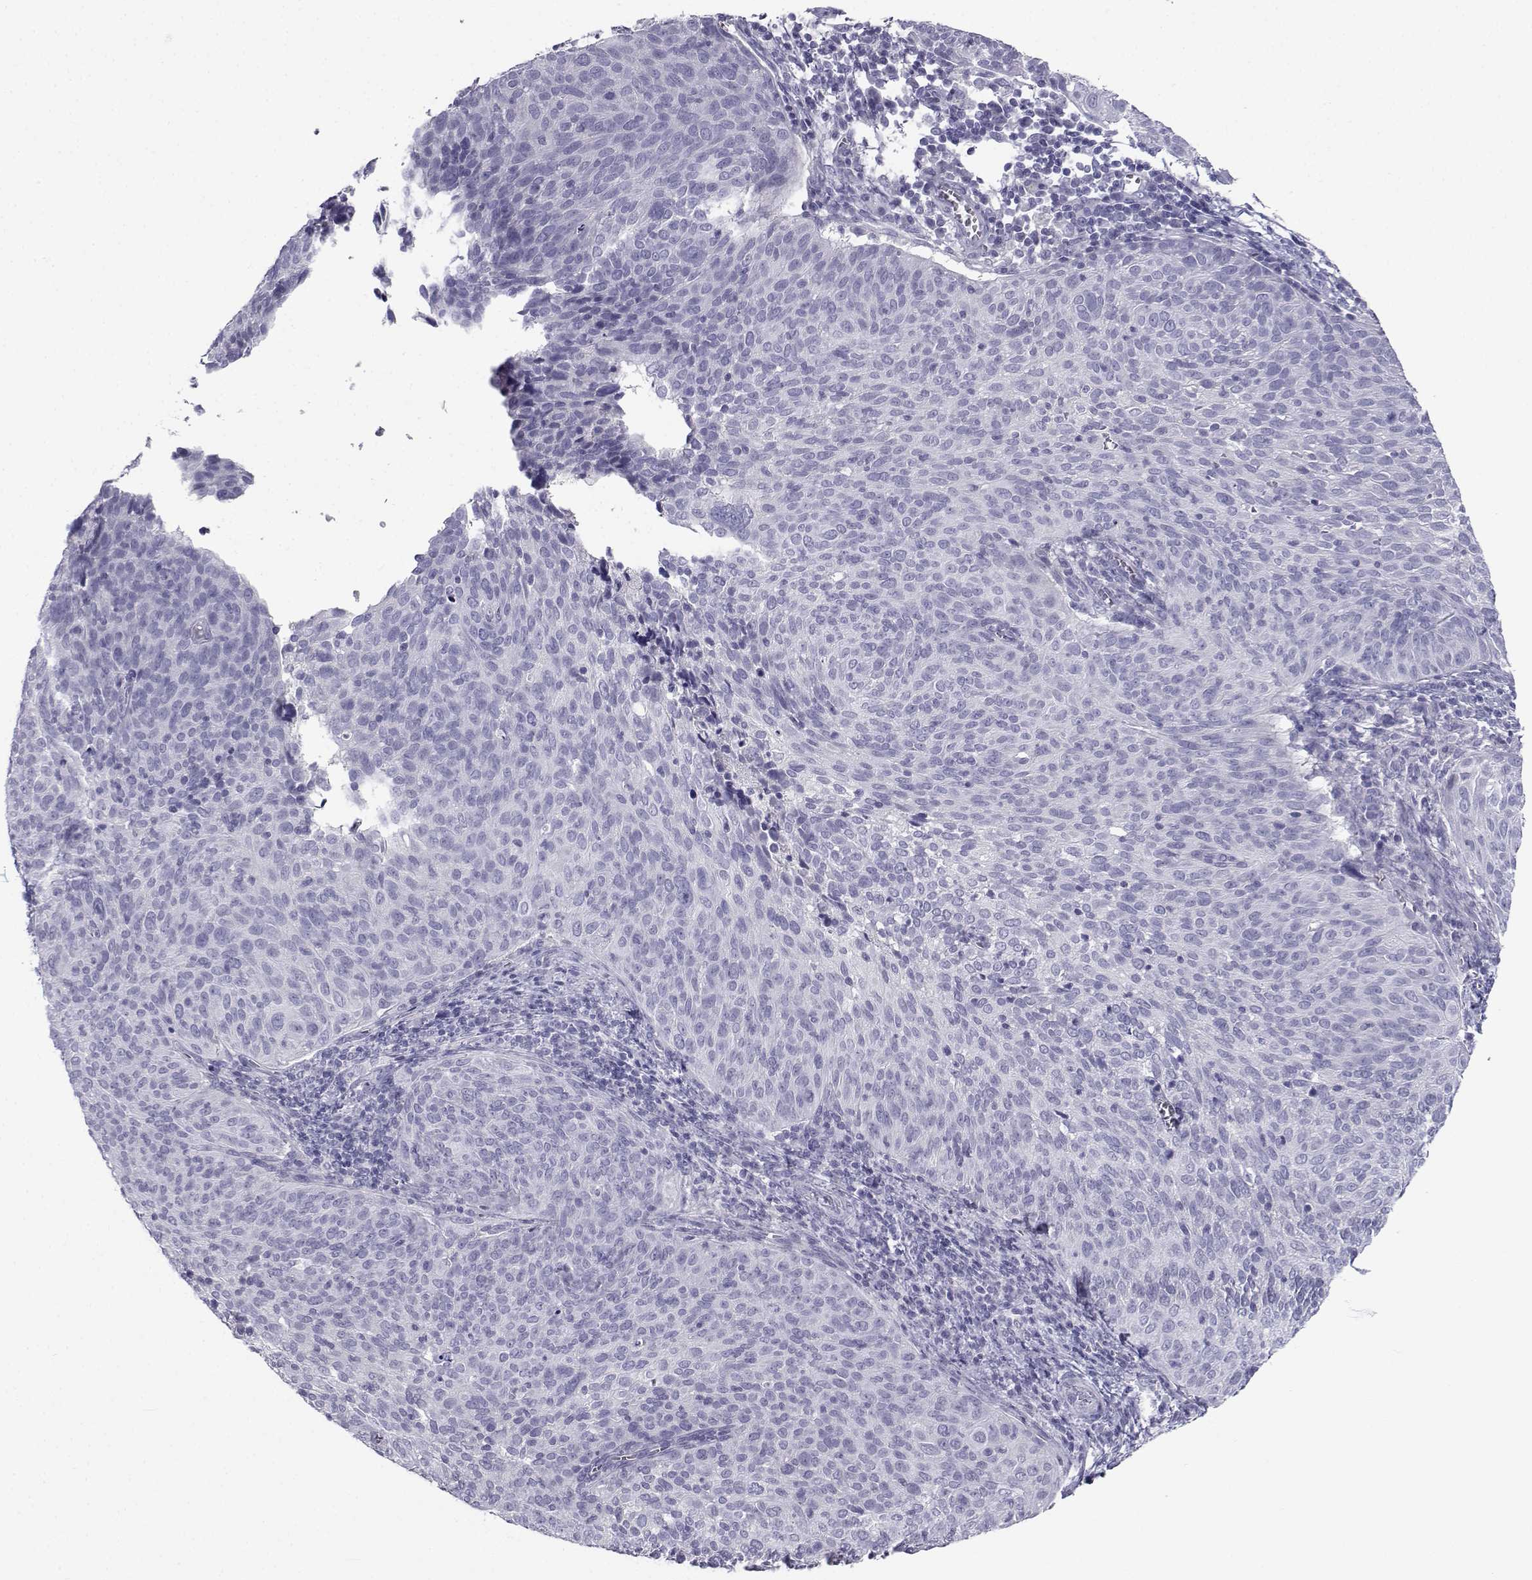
{"staining": {"intensity": "negative", "quantity": "none", "location": "none"}, "tissue": "cervical cancer", "cell_type": "Tumor cells", "image_type": "cancer", "snomed": [{"axis": "morphology", "description": "Squamous cell carcinoma, NOS"}, {"axis": "topography", "description": "Cervix"}], "caption": "This is a histopathology image of immunohistochemistry staining of cervical squamous cell carcinoma, which shows no positivity in tumor cells.", "gene": "PCSK1N", "patient": {"sex": "female", "age": 39}}